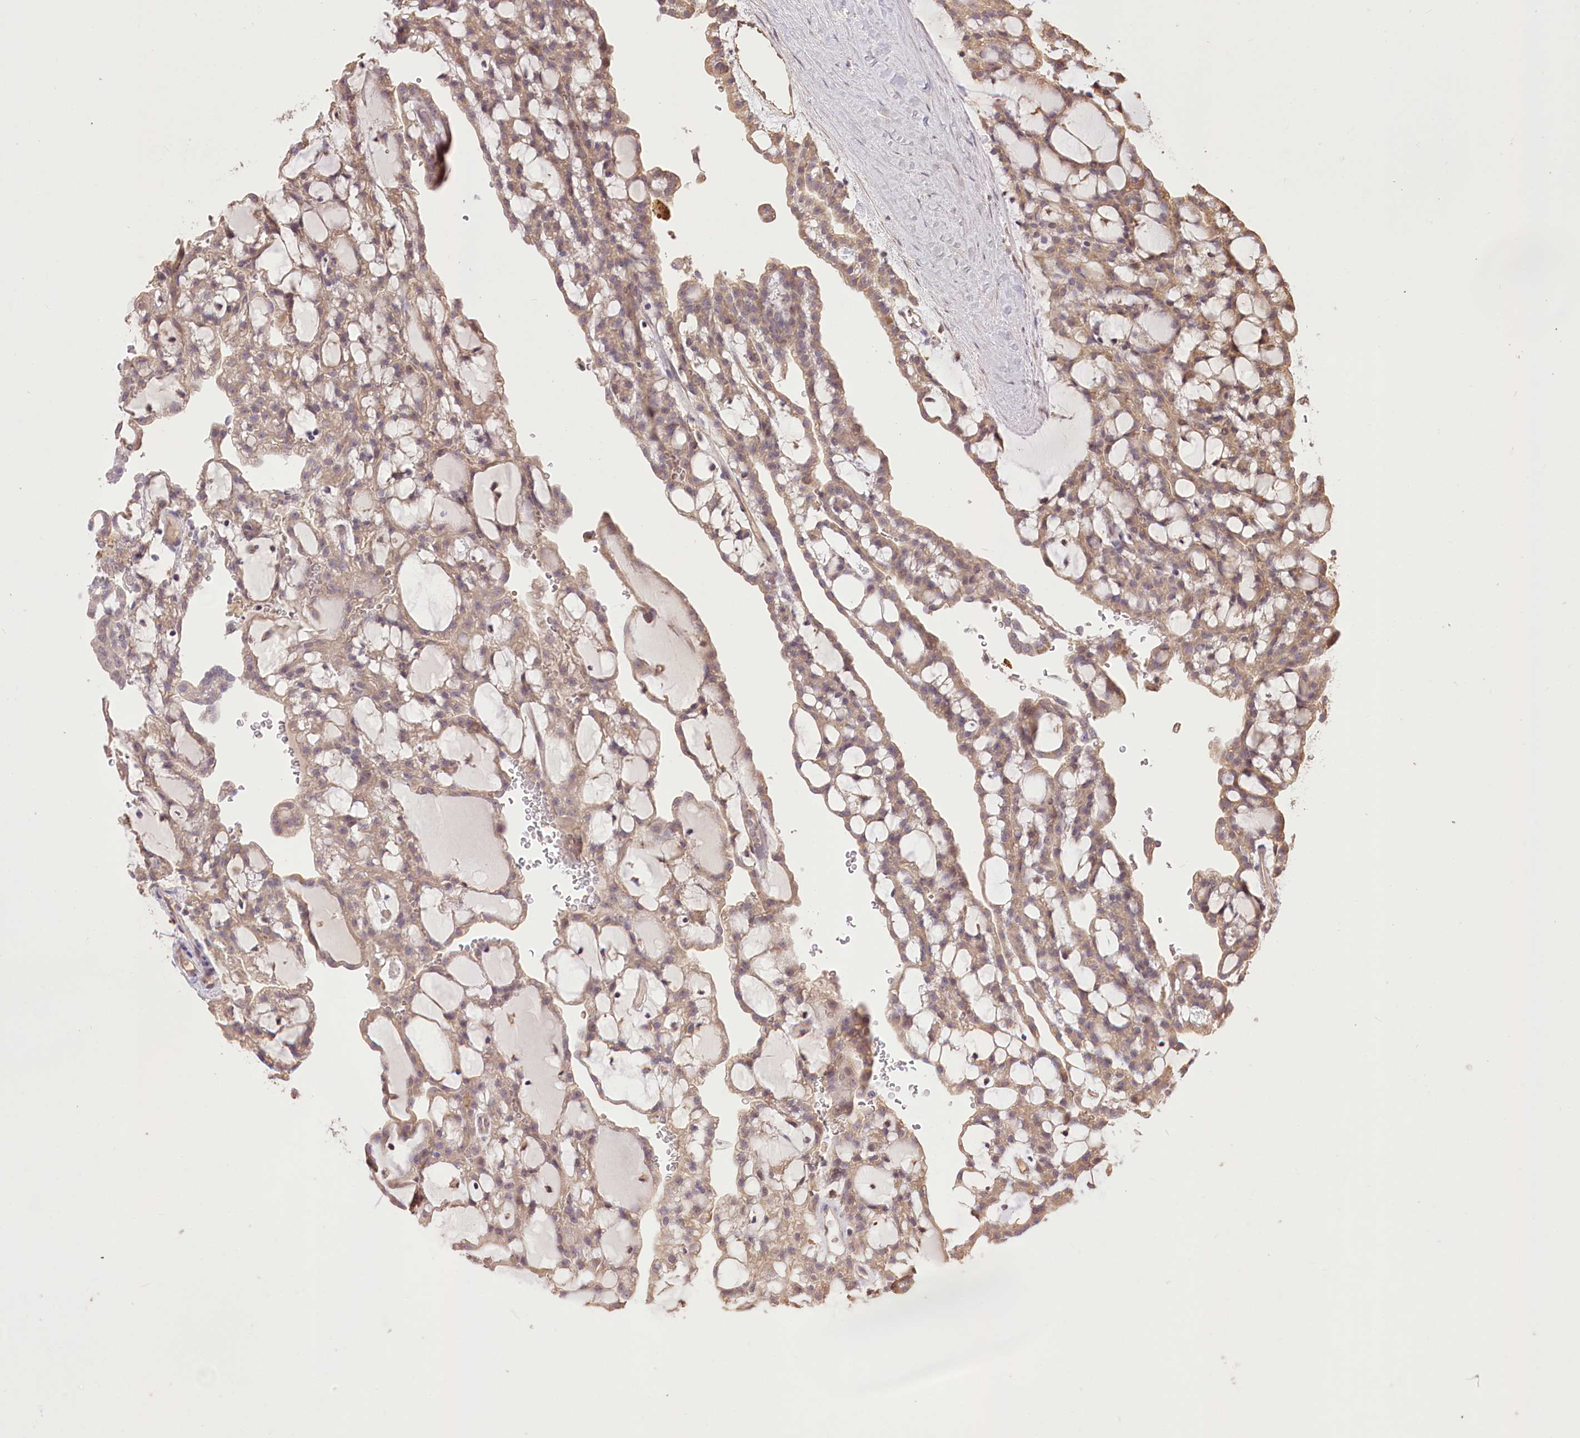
{"staining": {"intensity": "weak", "quantity": ">75%", "location": "cytoplasmic/membranous"}, "tissue": "renal cancer", "cell_type": "Tumor cells", "image_type": "cancer", "snomed": [{"axis": "morphology", "description": "Adenocarcinoma, NOS"}, {"axis": "topography", "description": "Kidney"}], "caption": "High-magnification brightfield microscopy of adenocarcinoma (renal) stained with DAB (brown) and counterstained with hematoxylin (blue). tumor cells exhibit weak cytoplasmic/membranous expression is present in about>75% of cells.", "gene": "R3HDM2", "patient": {"sex": "male", "age": 63}}